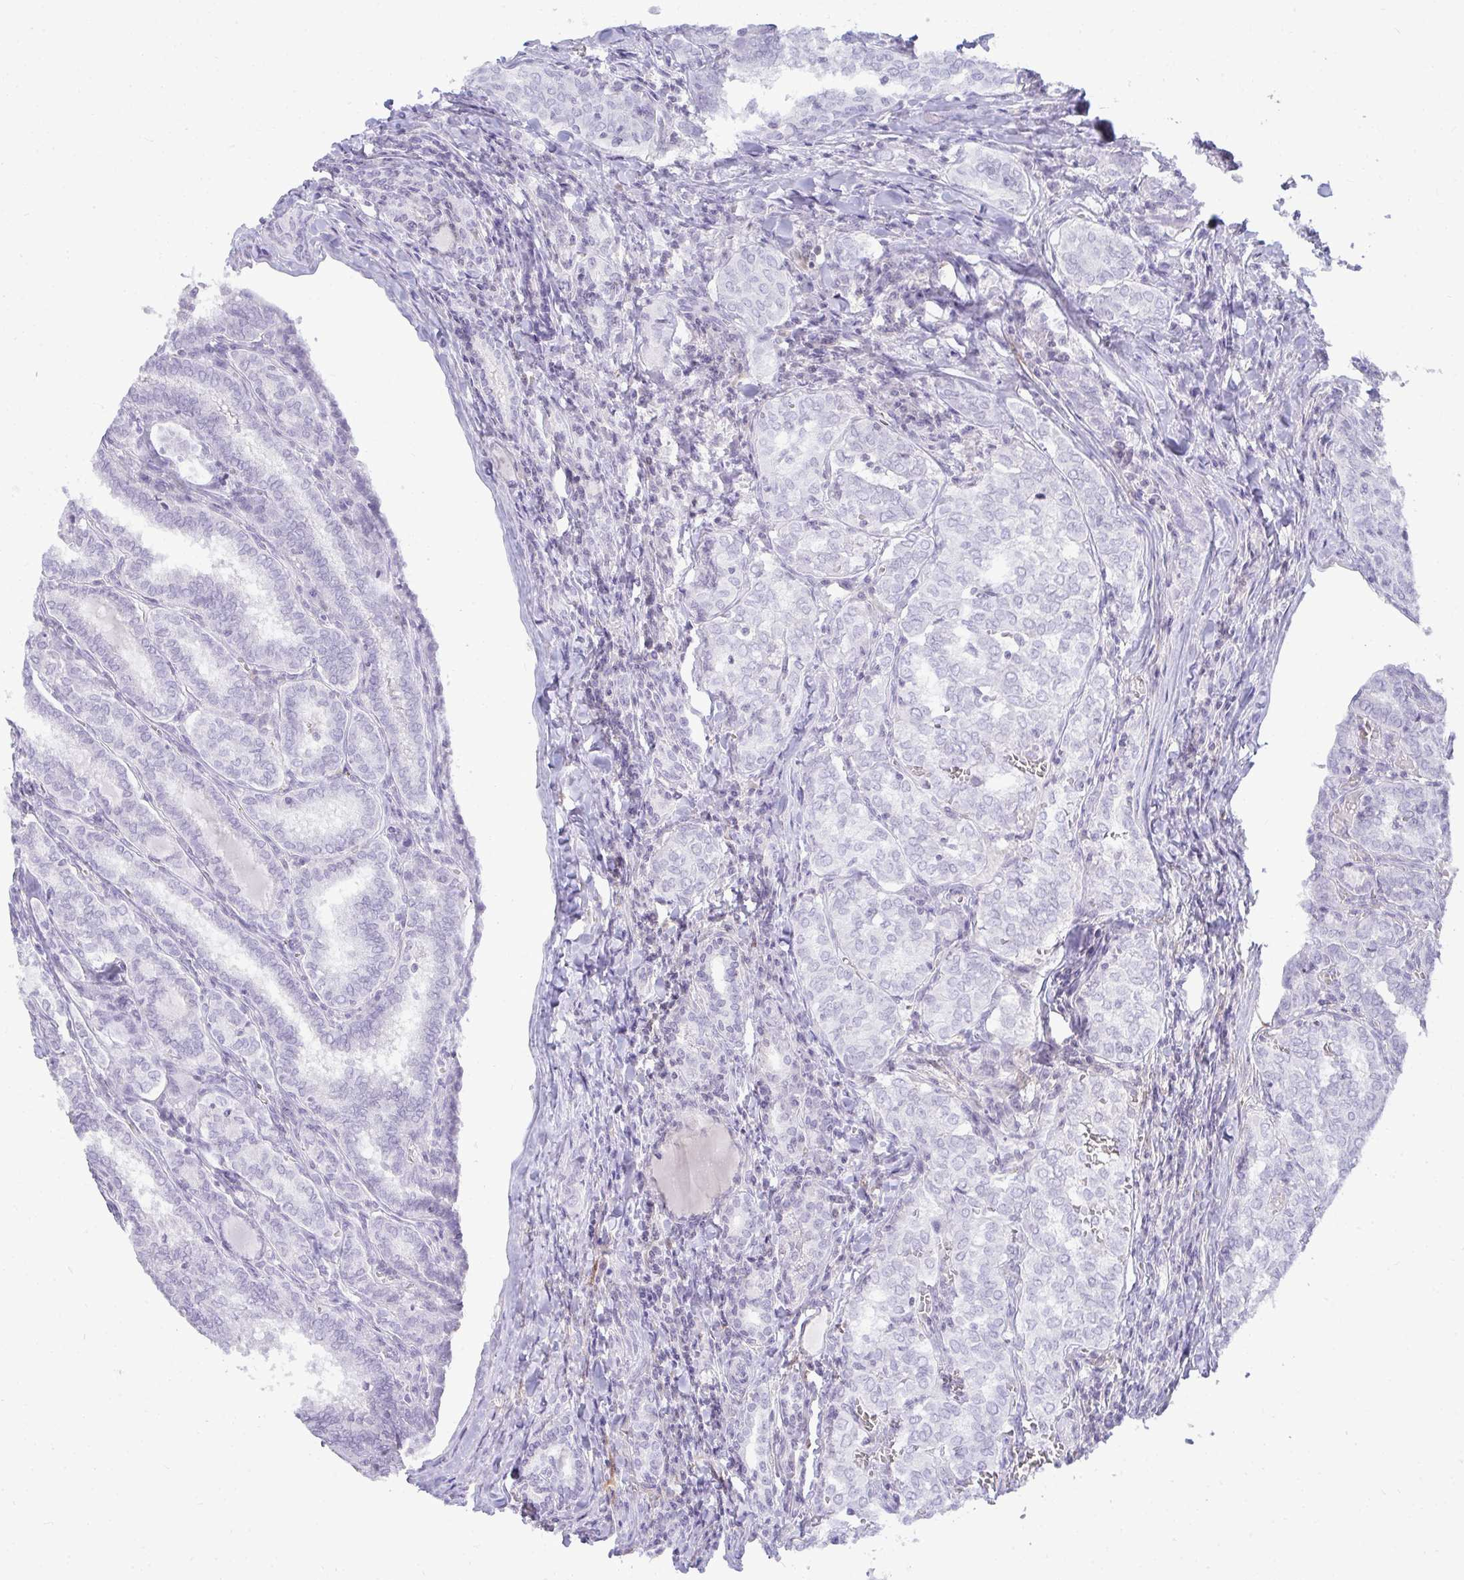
{"staining": {"intensity": "negative", "quantity": "none", "location": "none"}, "tissue": "thyroid cancer", "cell_type": "Tumor cells", "image_type": "cancer", "snomed": [{"axis": "morphology", "description": "Papillary adenocarcinoma, NOS"}, {"axis": "topography", "description": "Thyroid gland"}], "caption": "Human papillary adenocarcinoma (thyroid) stained for a protein using immunohistochemistry exhibits no expression in tumor cells.", "gene": "HSPB6", "patient": {"sex": "female", "age": 30}}